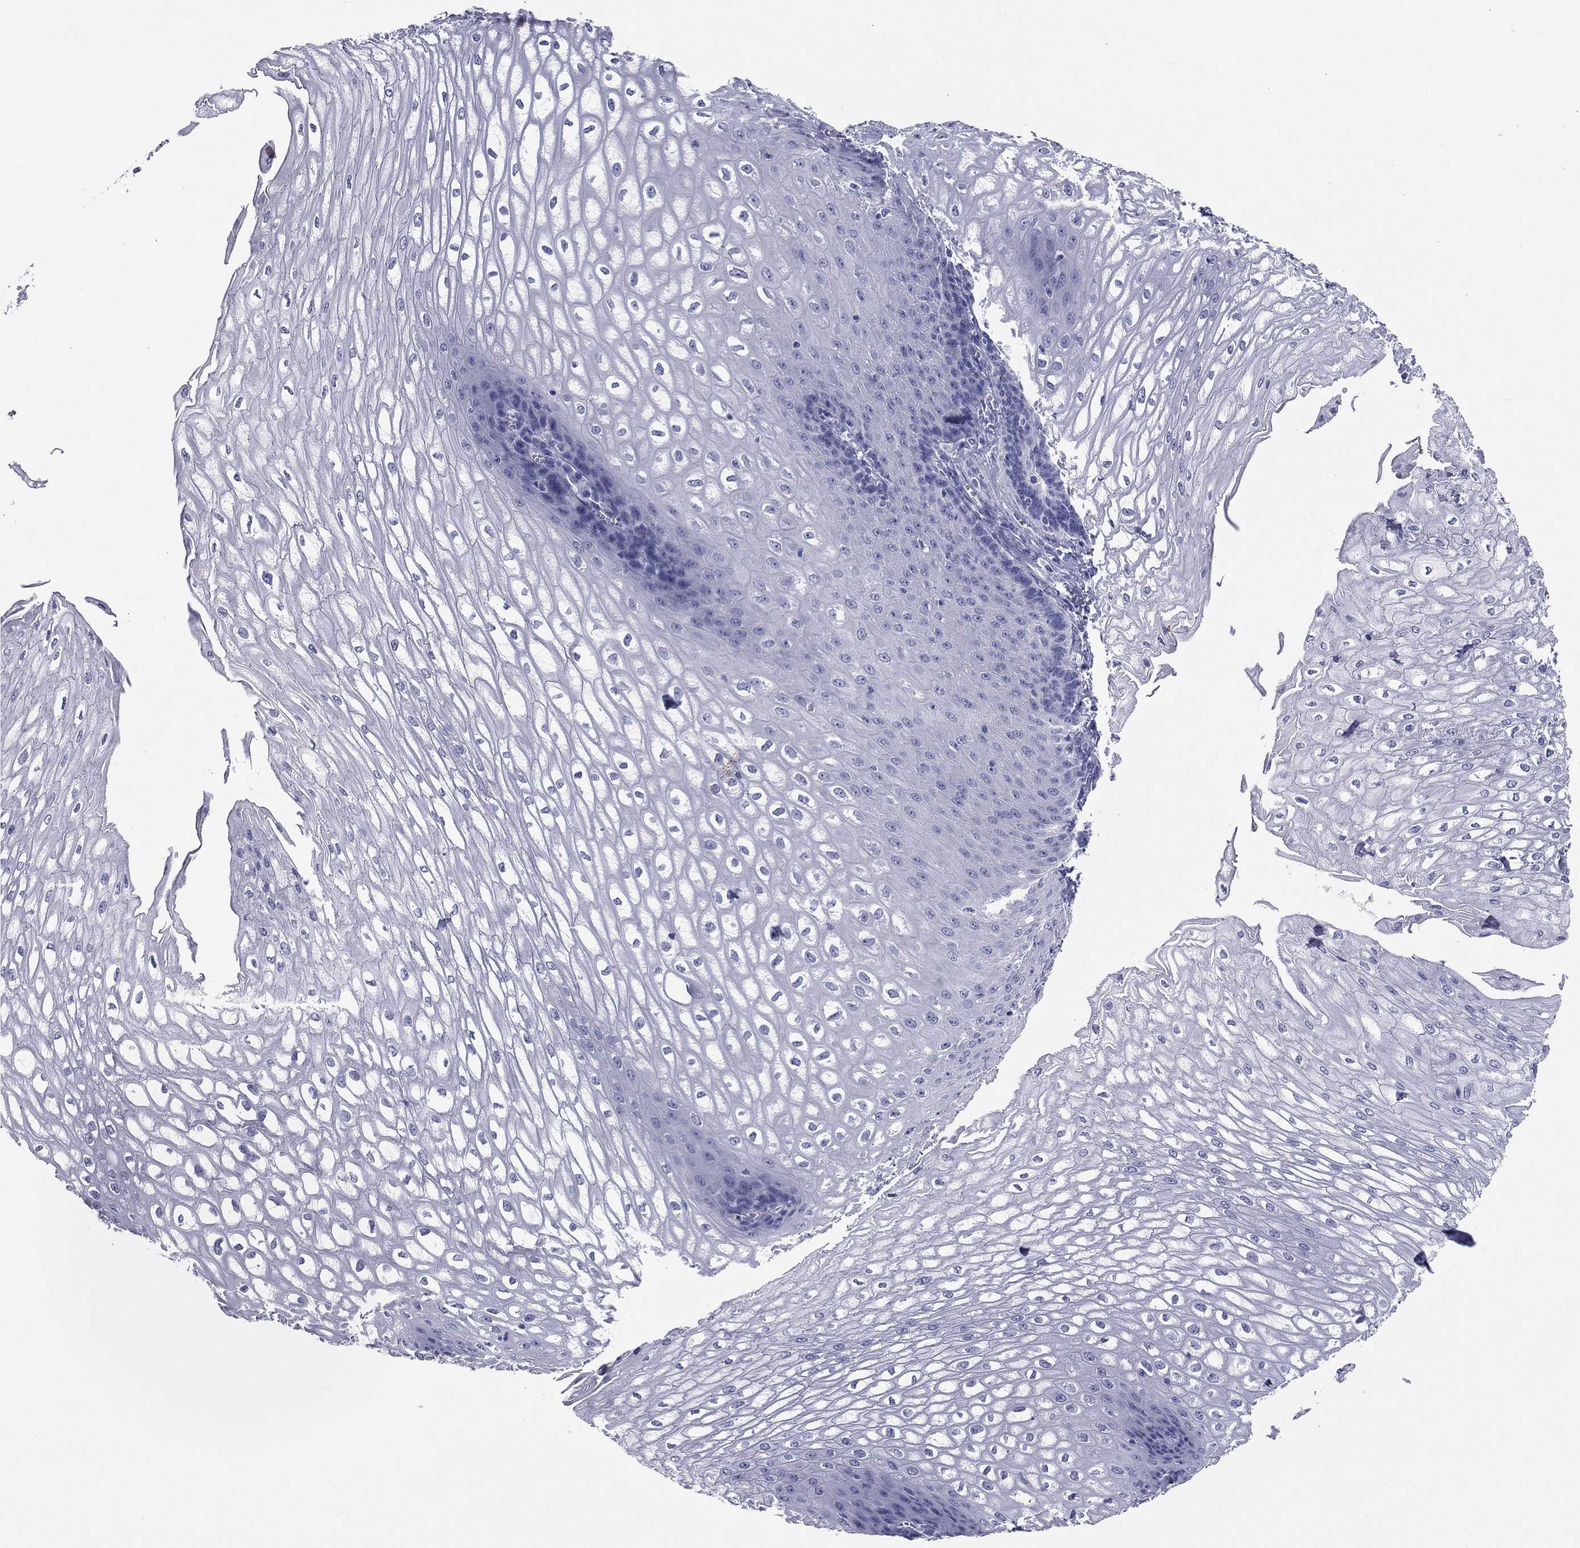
{"staining": {"intensity": "negative", "quantity": "none", "location": "none"}, "tissue": "esophagus", "cell_type": "Squamous epithelial cells", "image_type": "normal", "snomed": [{"axis": "morphology", "description": "Normal tissue, NOS"}, {"axis": "topography", "description": "Esophagus"}], "caption": "DAB (3,3'-diaminobenzidine) immunohistochemical staining of unremarkable esophagus reveals no significant staining in squamous epithelial cells.", "gene": "ABCC2", "patient": {"sex": "male", "age": 58}}